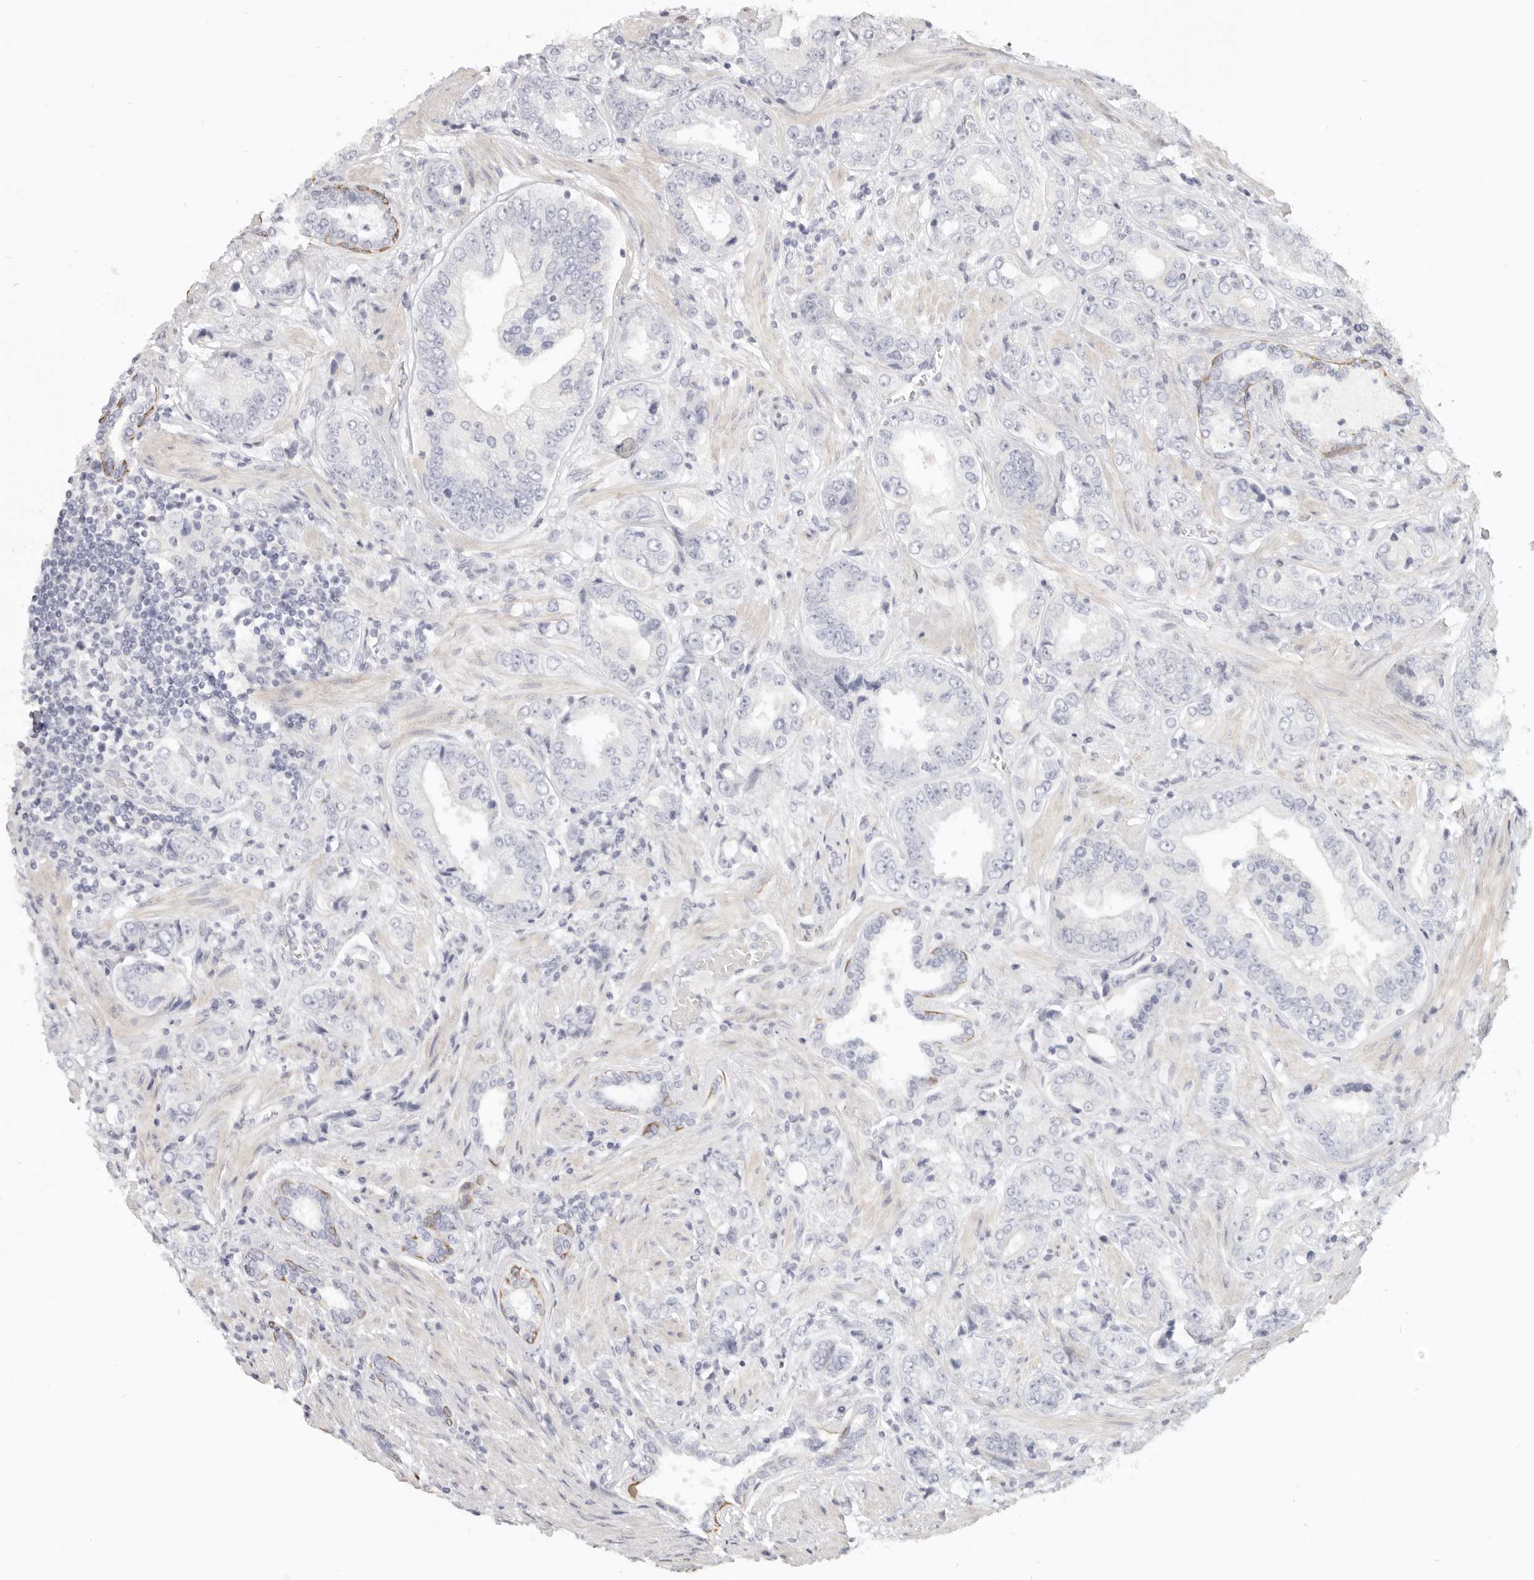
{"staining": {"intensity": "negative", "quantity": "none", "location": "none"}, "tissue": "prostate cancer", "cell_type": "Tumor cells", "image_type": "cancer", "snomed": [{"axis": "morphology", "description": "Adenocarcinoma, High grade"}, {"axis": "topography", "description": "Prostate"}], "caption": "High magnification brightfield microscopy of prostate high-grade adenocarcinoma stained with DAB (3,3'-diaminobenzidine) (brown) and counterstained with hematoxylin (blue): tumor cells show no significant positivity.", "gene": "RXFP1", "patient": {"sex": "male", "age": 61}}